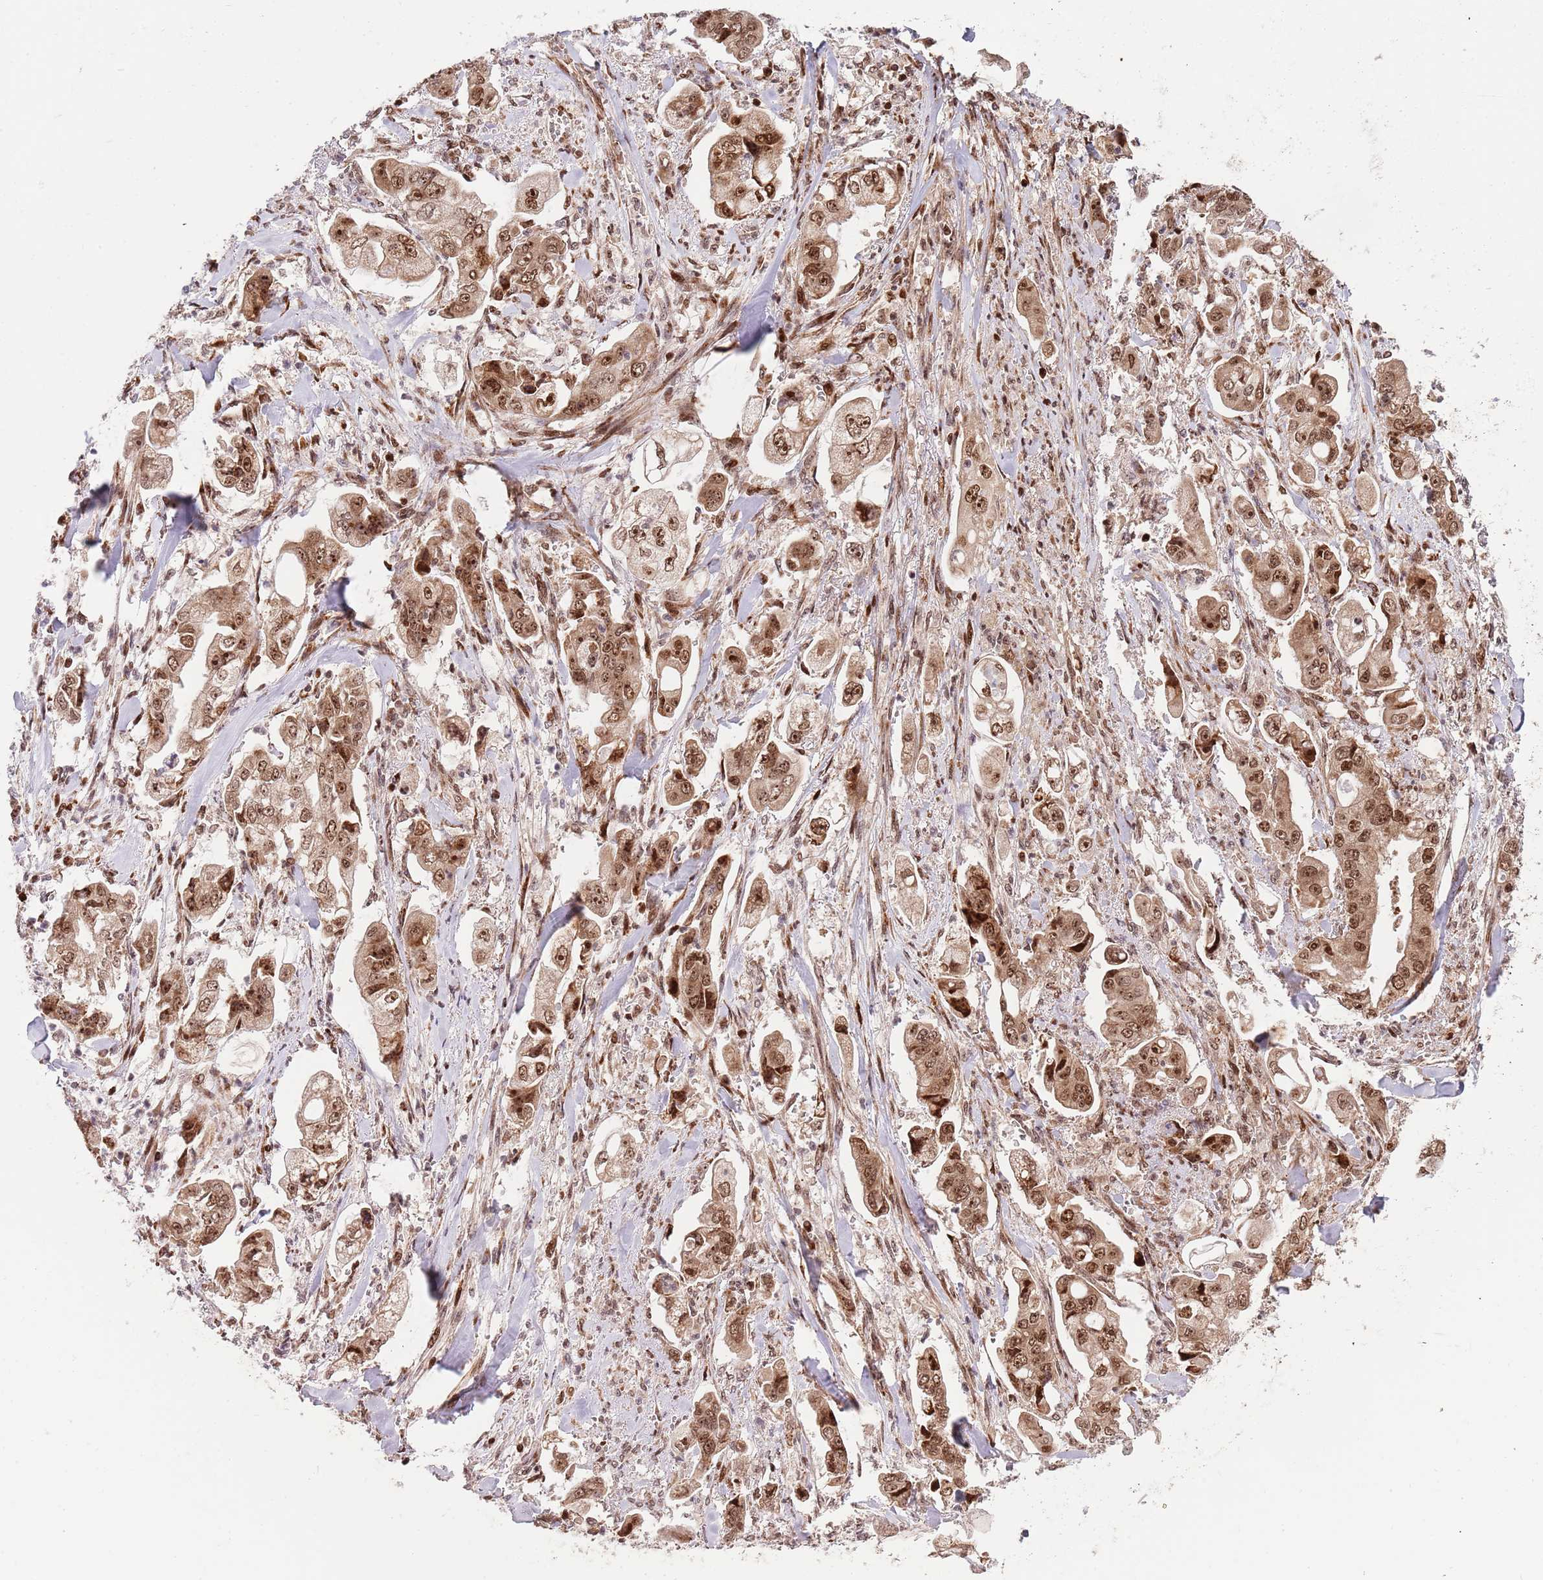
{"staining": {"intensity": "strong", "quantity": ">75%", "location": "cytoplasmic/membranous,nuclear"}, "tissue": "stomach cancer", "cell_type": "Tumor cells", "image_type": "cancer", "snomed": [{"axis": "morphology", "description": "Adenocarcinoma, NOS"}, {"axis": "topography", "description": "Stomach"}], "caption": "A high-resolution photomicrograph shows immunohistochemistry staining of stomach cancer (adenocarcinoma), which demonstrates strong cytoplasmic/membranous and nuclear staining in about >75% of tumor cells.", "gene": "RIF1", "patient": {"sex": "male", "age": 62}}